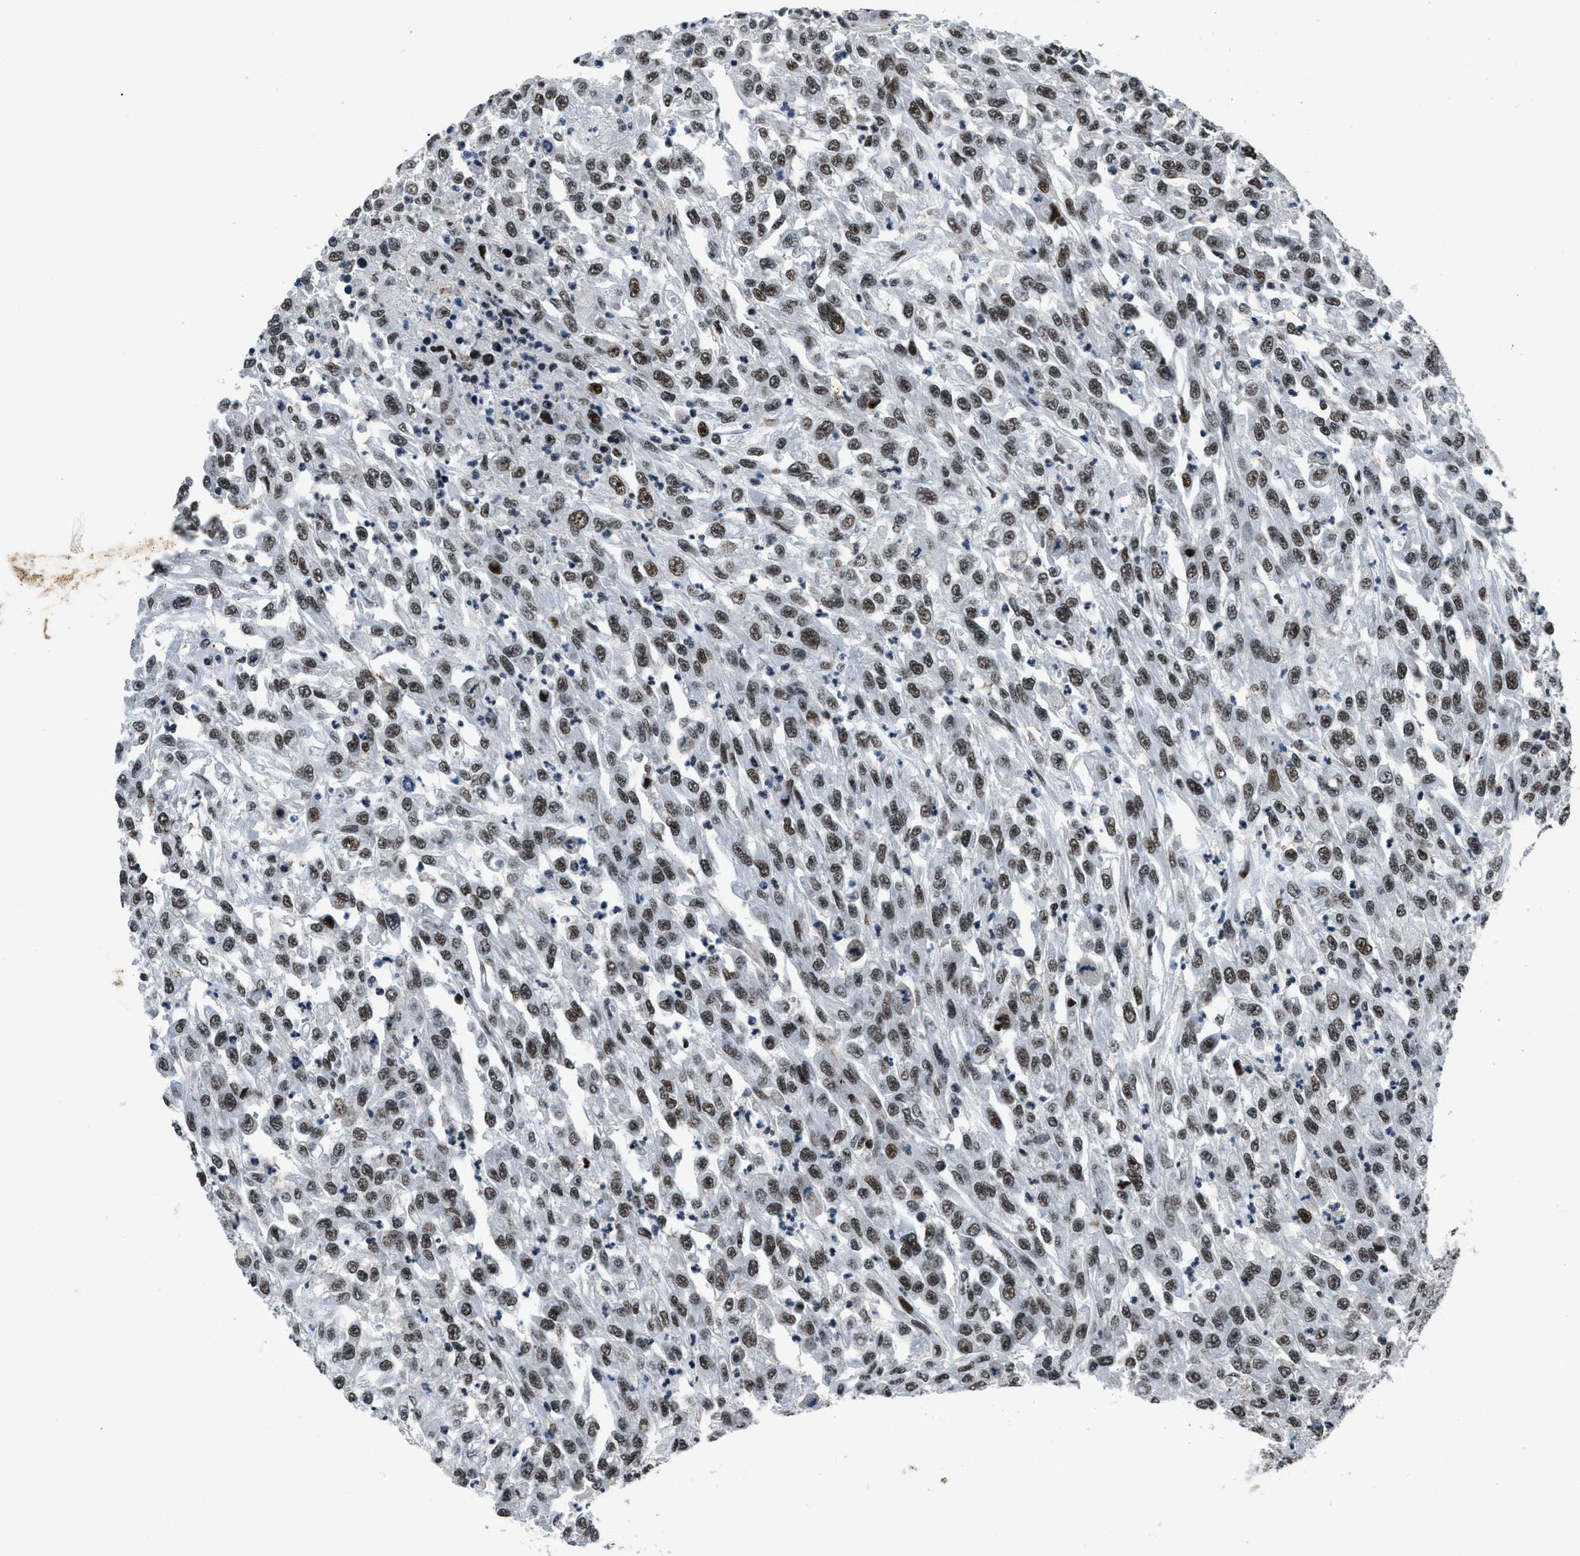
{"staining": {"intensity": "strong", "quantity": ">75%", "location": "nuclear"}, "tissue": "urothelial cancer", "cell_type": "Tumor cells", "image_type": "cancer", "snomed": [{"axis": "morphology", "description": "Urothelial carcinoma, High grade"}, {"axis": "topography", "description": "Urinary bladder"}], "caption": "Urothelial carcinoma (high-grade) stained for a protein exhibits strong nuclear positivity in tumor cells. The staining was performed using DAB (3,3'-diaminobenzidine) to visualize the protein expression in brown, while the nuclei were stained in blue with hematoxylin (Magnification: 20x).", "gene": "SMARCB1", "patient": {"sex": "male", "age": 46}}